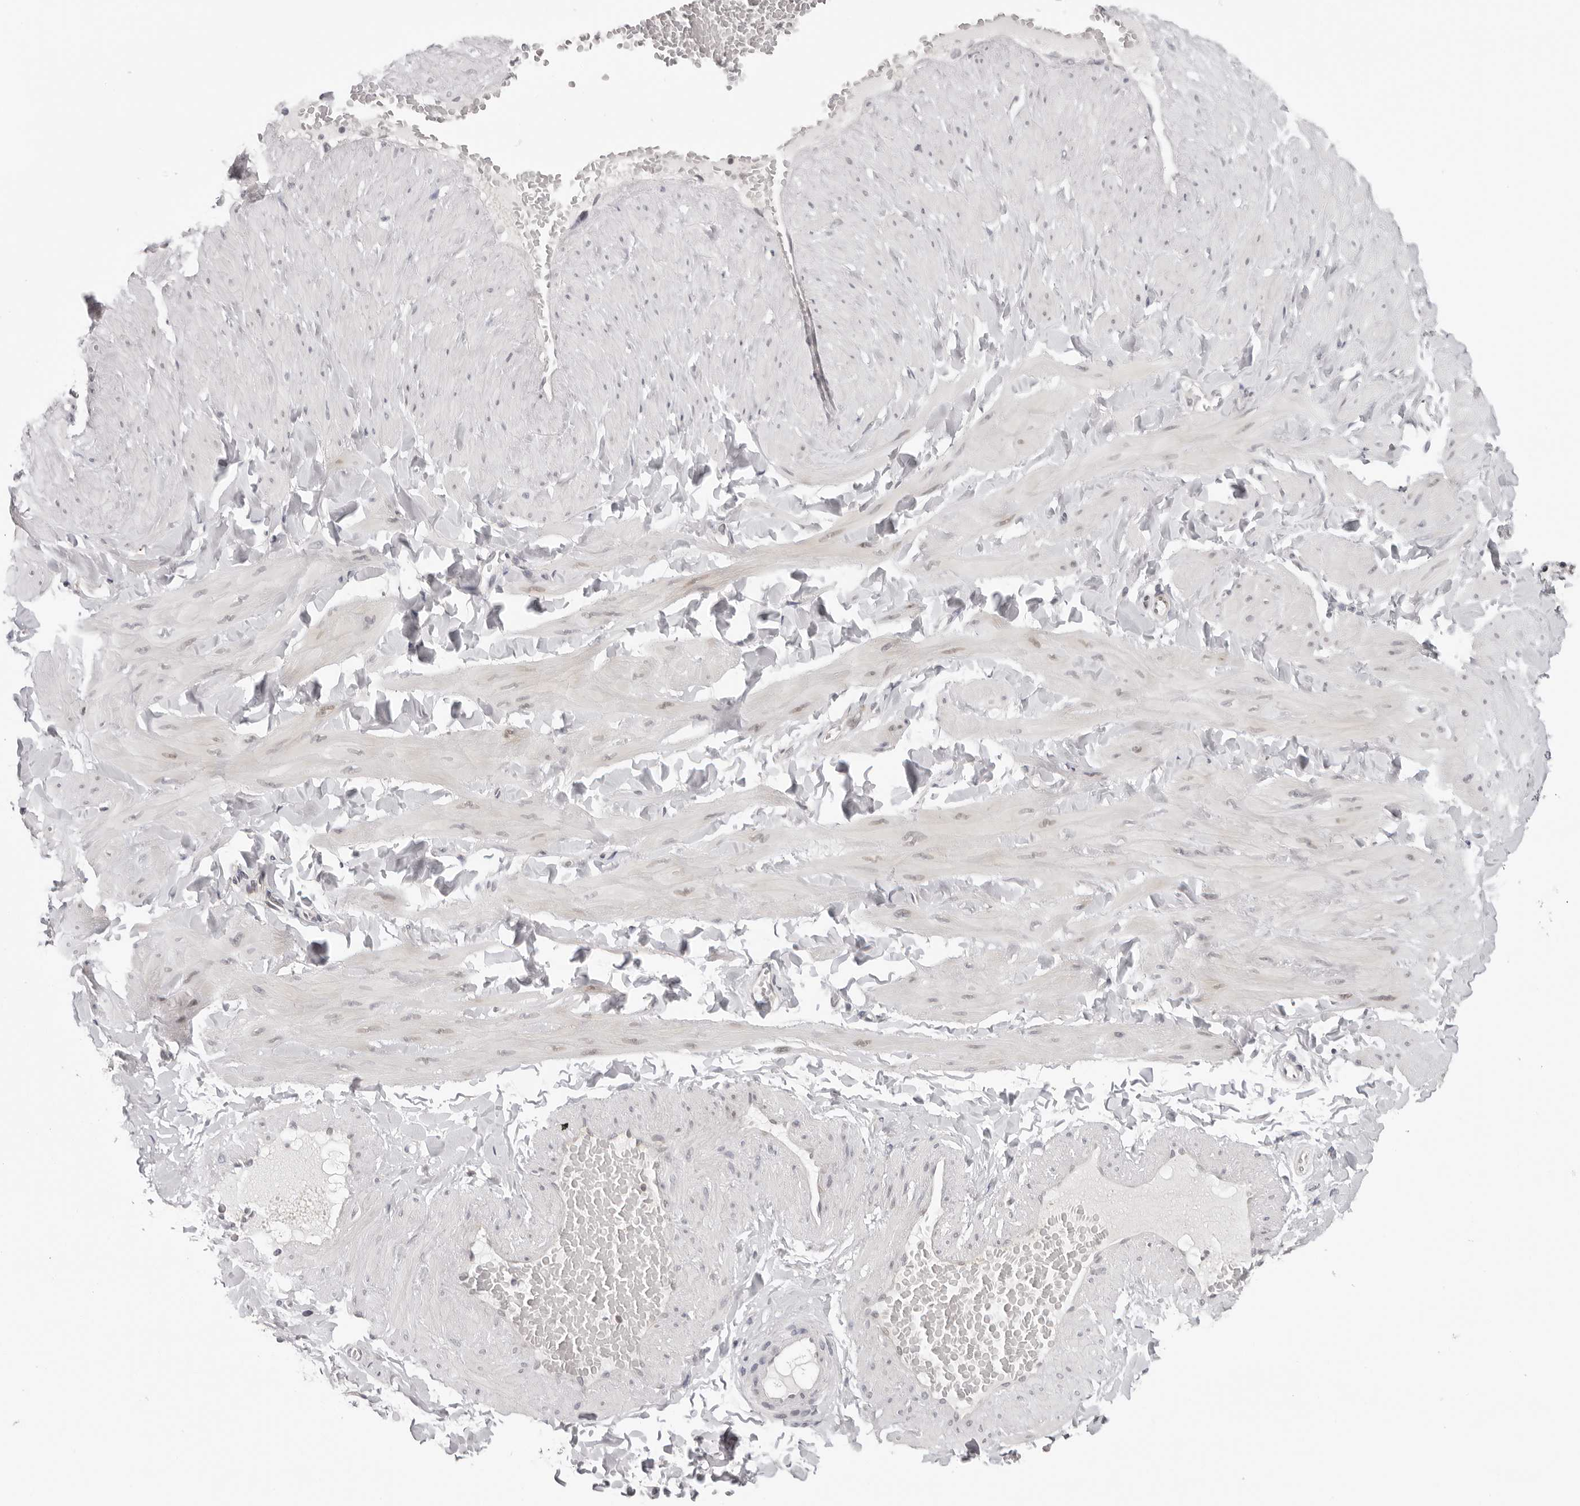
{"staining": {"intensity": "negative", "quantity": "none", "location": "none"}, "tissue": "adipose tissue", "cell_type": "Adipocytes", "image_type": "normal", "snomed": [{"axis": "morphology", "description": "Normal tissue, NOS"}, {"axis": "topography", "description": "Adipose tissue"}, {"axis": "topography", "description": "Vascular tissue"}, {"axis": "topography", "description": "Peripheral nerve tissue"}], "caption": "A micrograph of adipose tissue stained for a protein displays no brown staining in adipocytes.", "gene": "PRUNE1", "patient": {"sex": "male", "age": 25}}